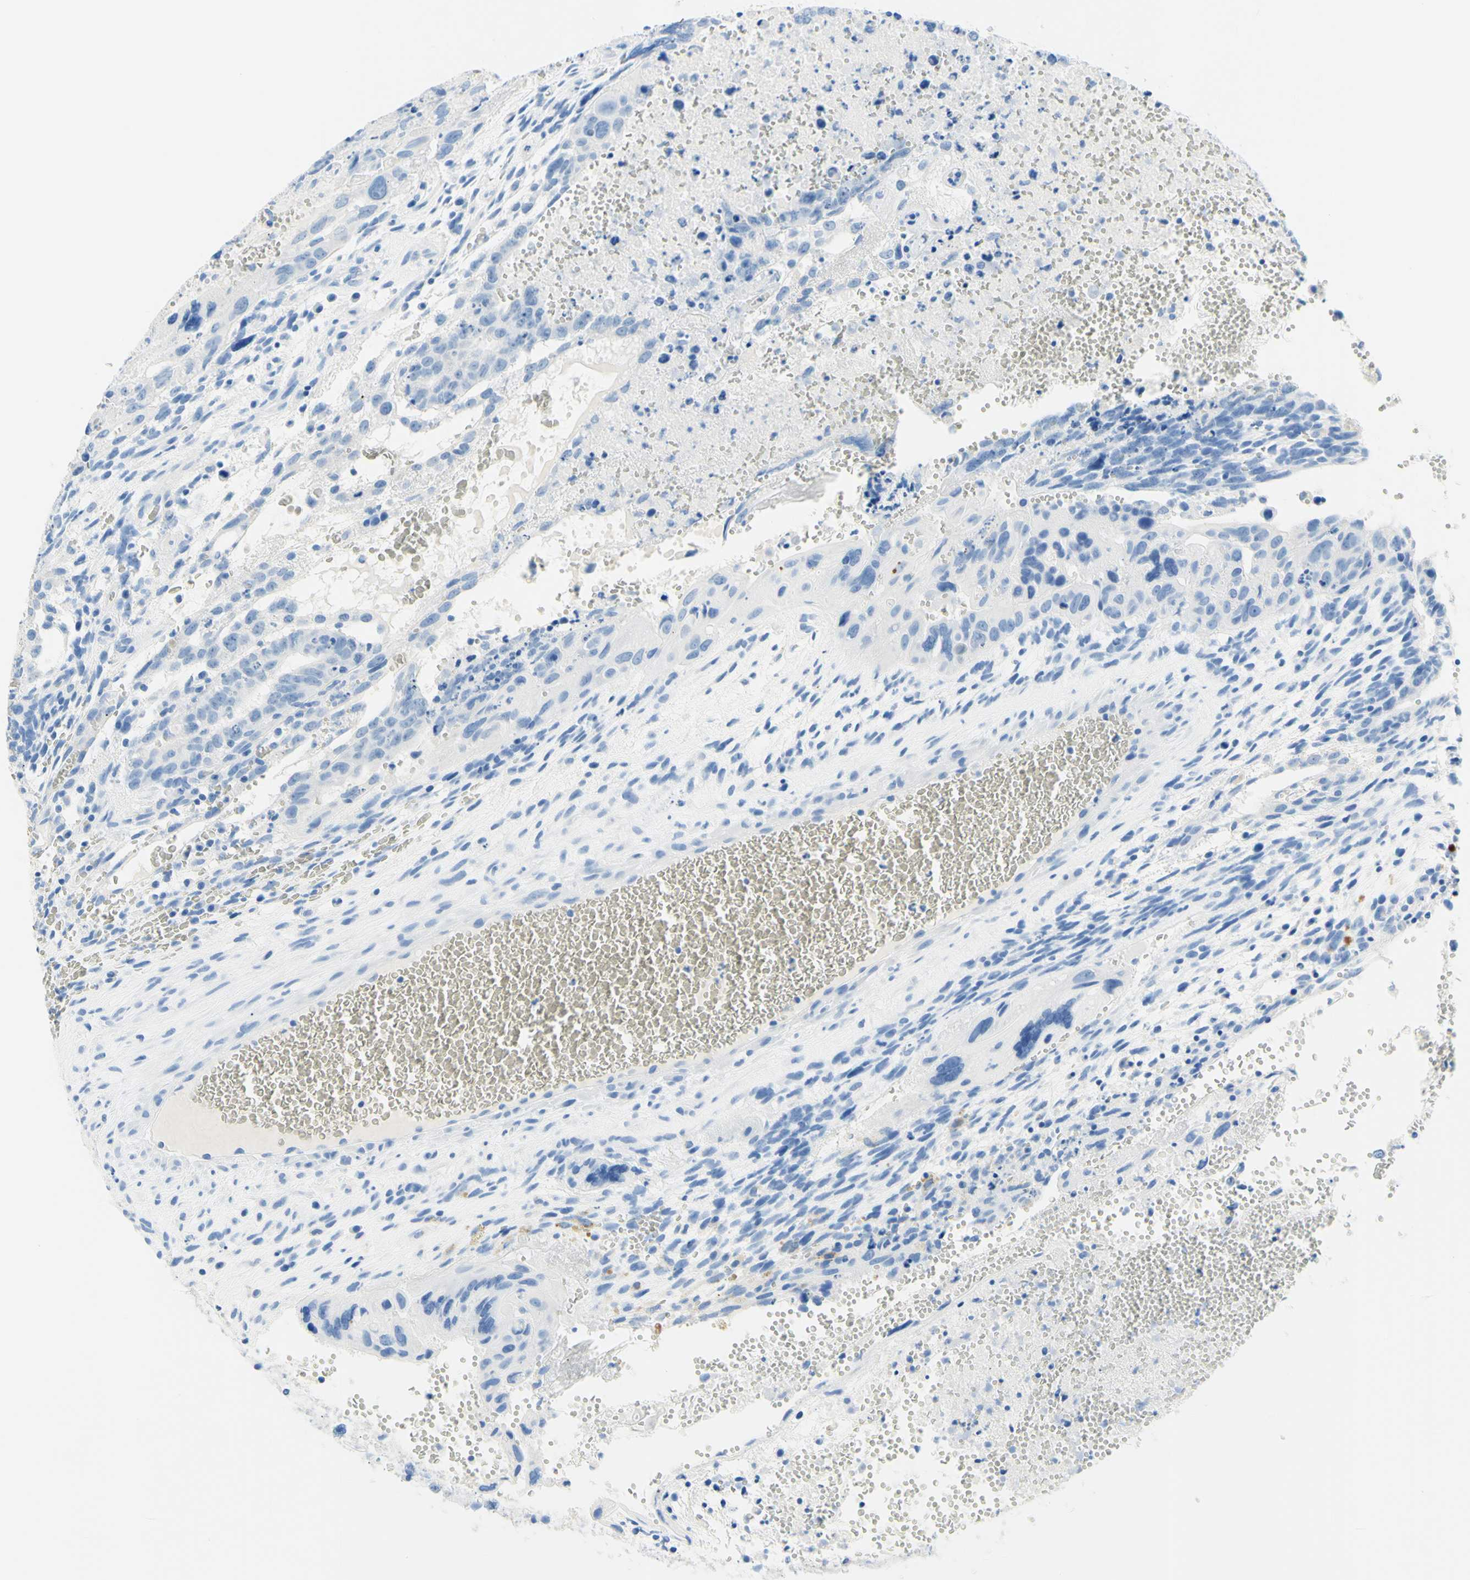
{"staining": {"intensity": "negative", "quantity": "none", "location": "none"}, "tissue": "testis cancer", "cell_type": "Tumor cells", "image_type": "cancer", "snomed": [{"axis": "morphology", "description": "Seminoma, NOS"}, {"axis": "morphology", "description": "Carcinoma, Embryonal, NOS"}, {"axis": "topography", "description": "Testis"}], "caption": "A high-resolution photomicrograph shows IHC staining of testis cancer (seminoma), which shows no significant staining in tumor cells. (IHC, brightfield microscopy, high magnification).", "gene": "MYH2", "patient": {"sex": "male", "age": 52}}